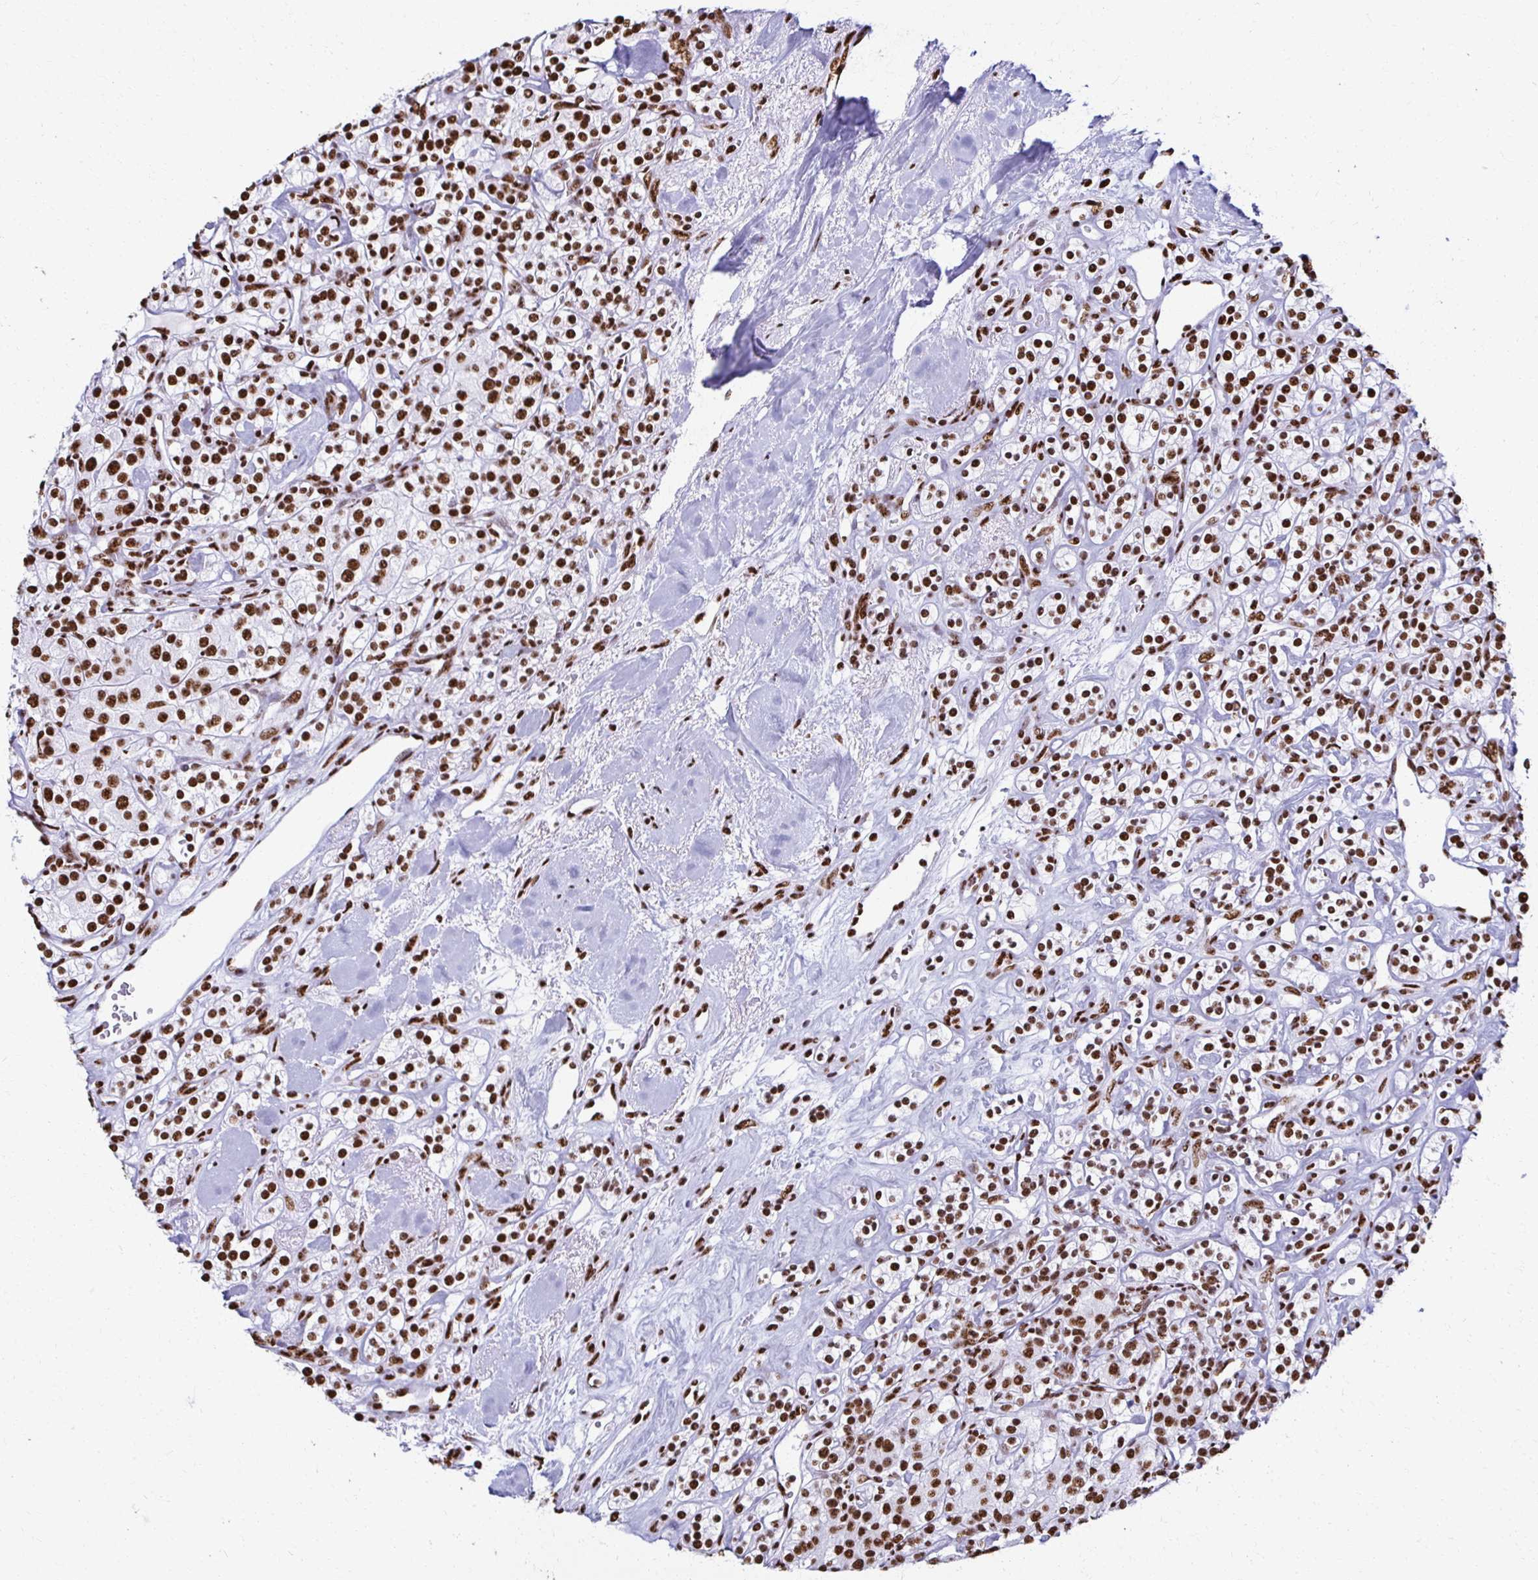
{"staining": {"intensity": "strong", "quantity": ">75%", "location": "nuclear"}, "tissue": "renal cancer", "cell_type": "Tumor cells", "image_type": "cancer", "snomed": [{"axis": "morphology", "description": "Adenocarcinoma, NOS"}, {"axis": "topography", "description": "Kidney"}], "caption": "IHC of human renal adenocarcinoma shows high levels of strong nuclear positivity in about >75% of tumor cells.", "gene": "NONO", "patient": {"sex": "male", "age": 77}}